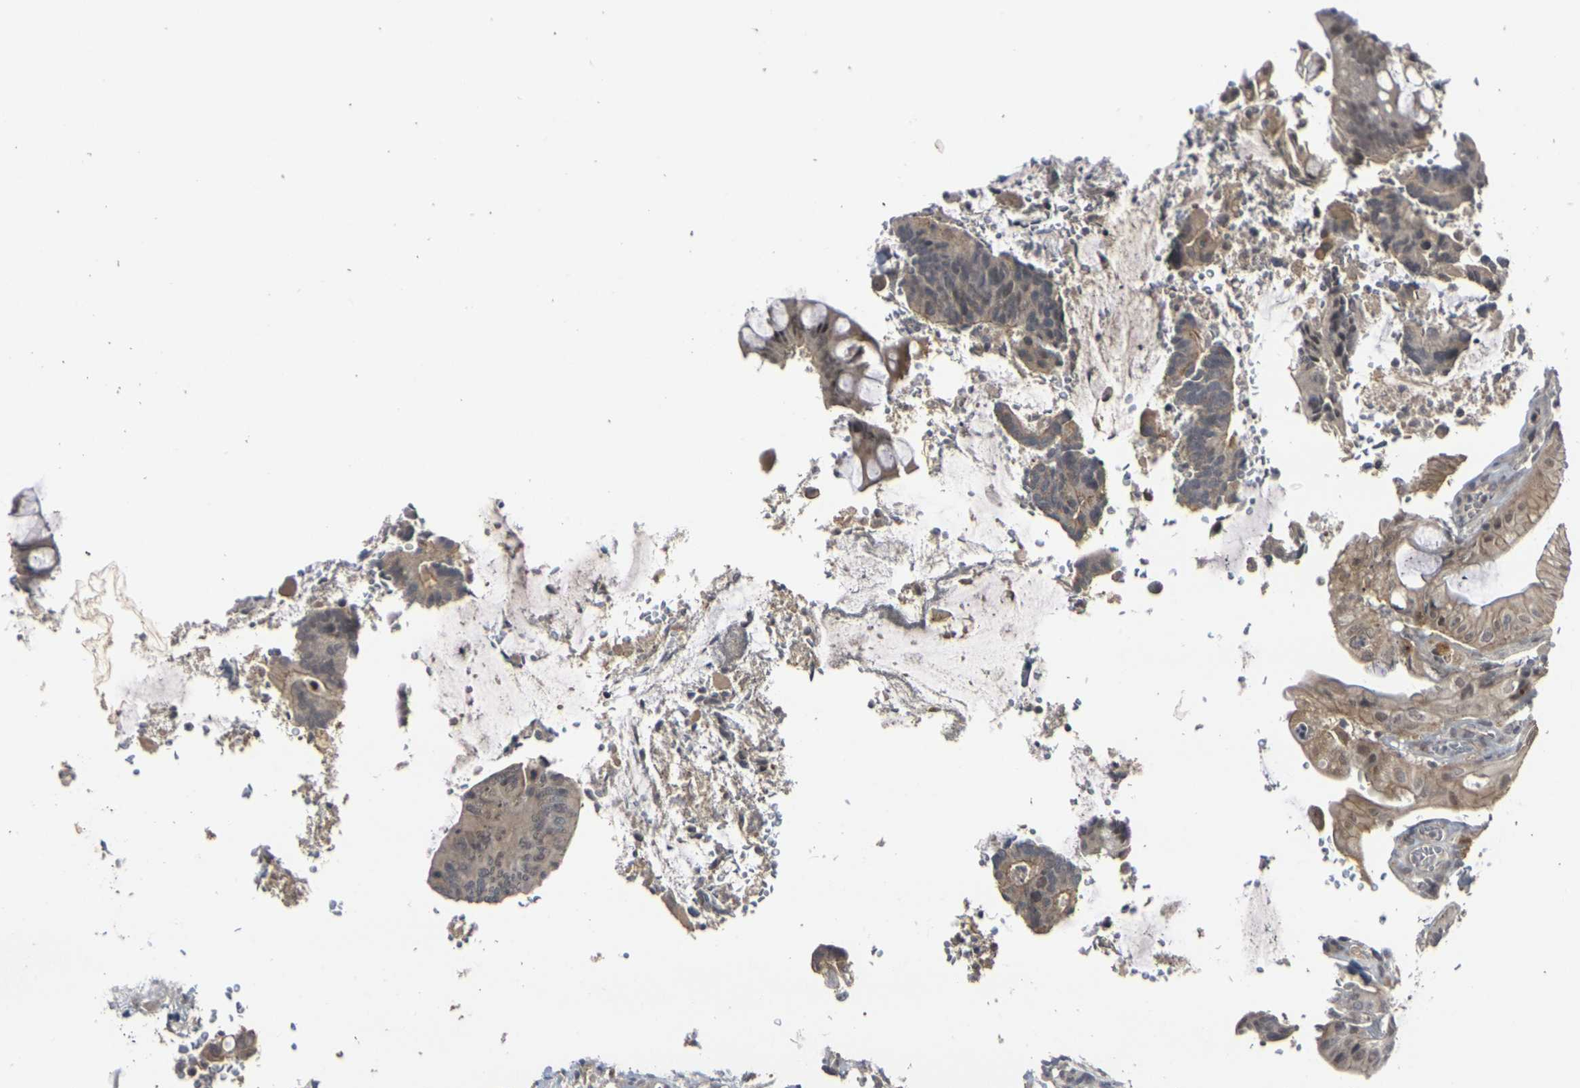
{"staining": {"intensity": "weak", "quantity": ">75%", "location": "cytoplasmic/membranous"}, "tissue": "colorectal cancer", "cell_type": "Tumor cells", "image_type": "cancer", "snomed": [{"axis": "morphology", "description": "Normal tissue, NOS"}, {"axis": "morphology", "description": "Adenocarcinoma, NOS"}, {"axis": "topography", "description": "Colon"}], "caption": "Protein staining shows weak cytoplasmic/membranous expression in about >75% of tumor cells in colorectal cancer (adenocarcinoma). (brown staining indicates protein expression, while blue staining denotes nuclei).", "gene": "GPR19", "patient": {"sex": "male", "age": 82}}